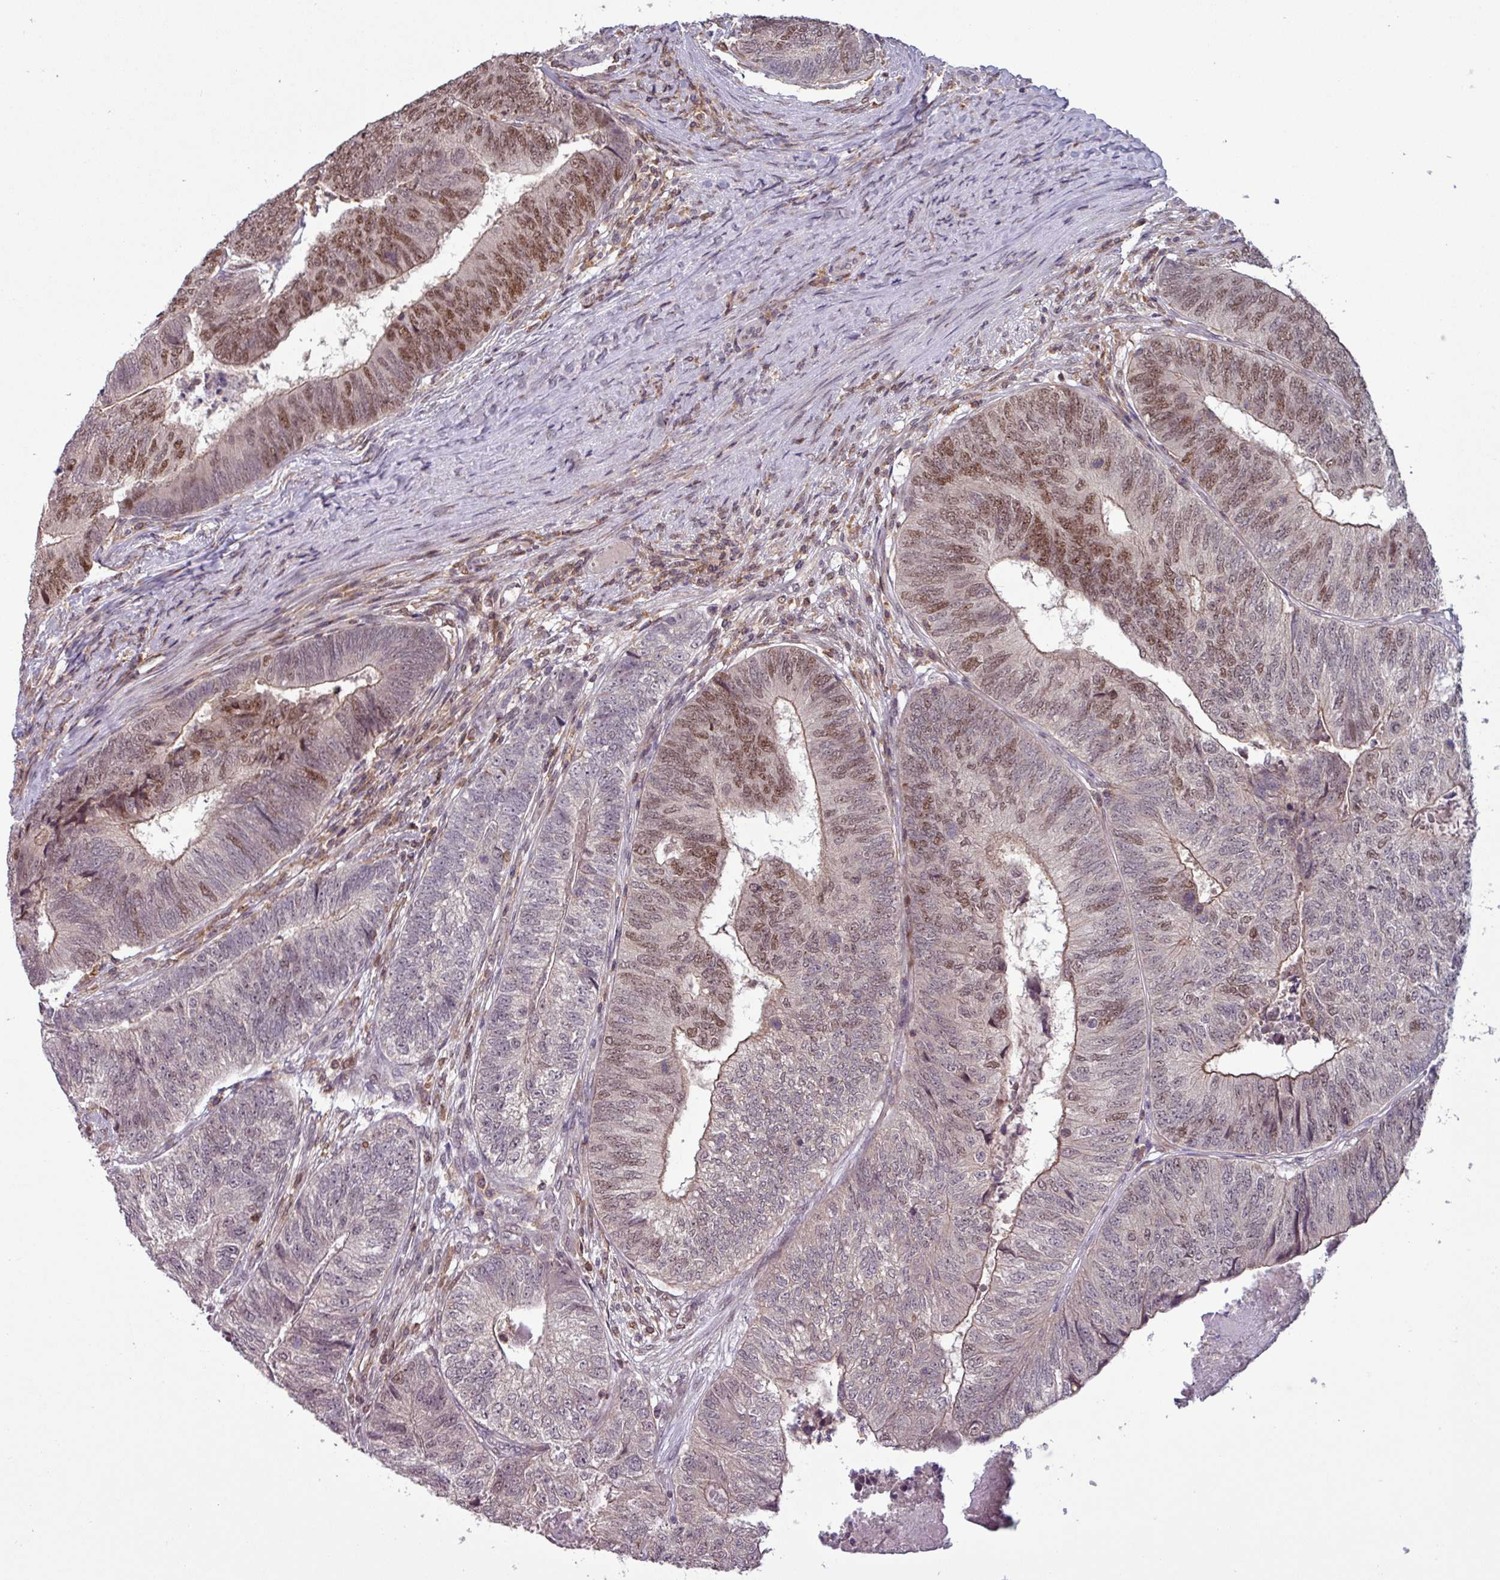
{"staining": {"intensity": "moderate", "quantity": "25%-75%", "location": "nuclear"}, "tissue": "colorectal cancer", "cell_type": "Tumor cells", "image_type": "cancer", "snomed": [{"axis": "morphology", "description": "Adenocarcinoma, NOS"}, {"axis": "topography", "description": "Colon"}], "caption": "The histopathology image demonstrates a brown stain indicating the presence of a protein in the nuclear of tumor cells in colorectal cancer (adenocarcinoma).", "gene": "PRRX1", "patient": {"sex": "female", "age": 67}}